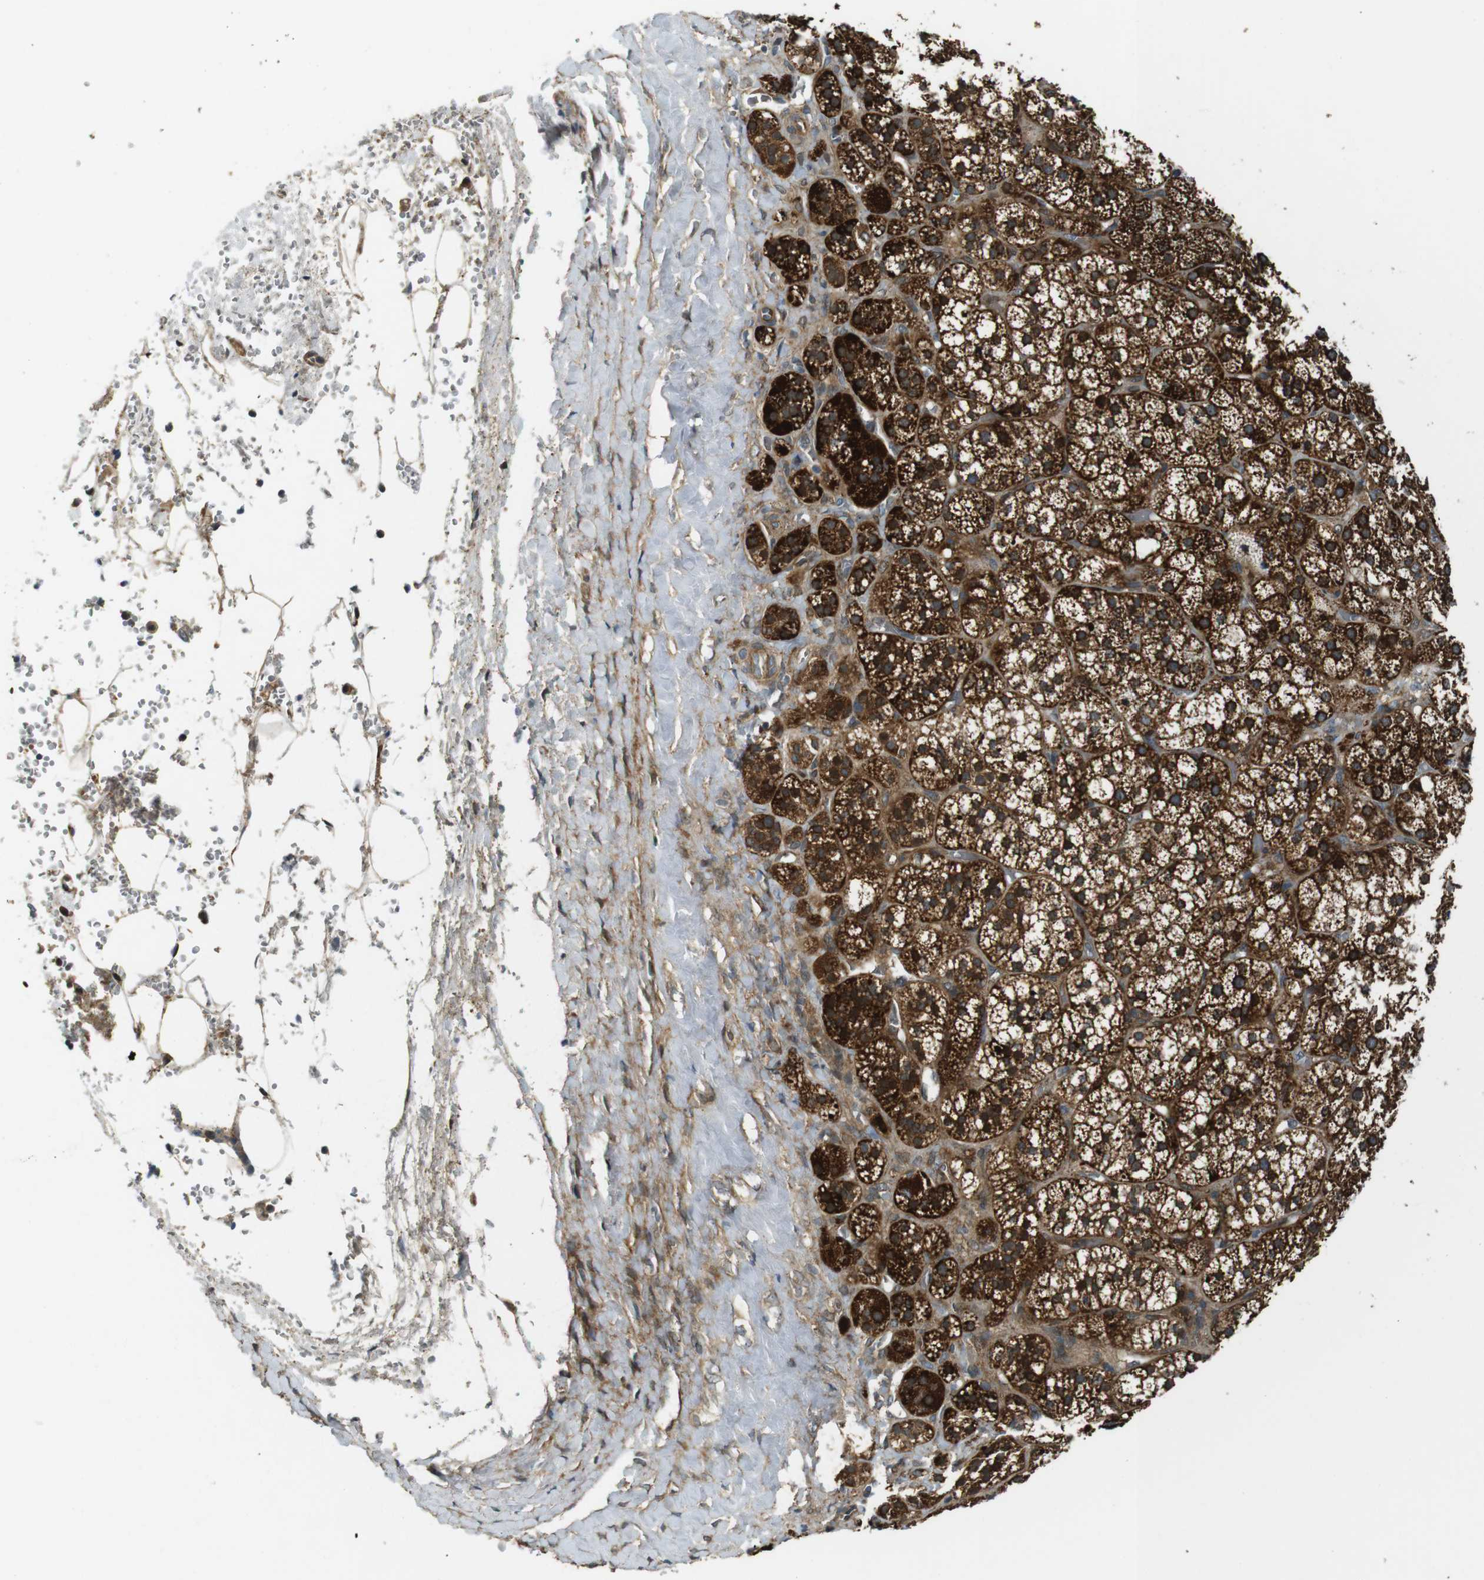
{"staining": {"intensity": "strong", "quantity": ">75%", "location": "cytoplasmic/membranous"}, "tissue": "adrenal gland", "cell_type": "Glandular cells", "image_type": "normal", "snomed": [{"axis": "morphology", "description": "Normal tissue, NOS"}, {"axis": "topography", "description": "Adrenal gland"}], "caption": "Brown immunohistochemical staining in unremarkable adrenal gland displays strong cytoplasmic/membranous positivity in about >75% of glandular cells.", "gene": "IFFO2", "patient": {"sex": "female", "age": 71}}